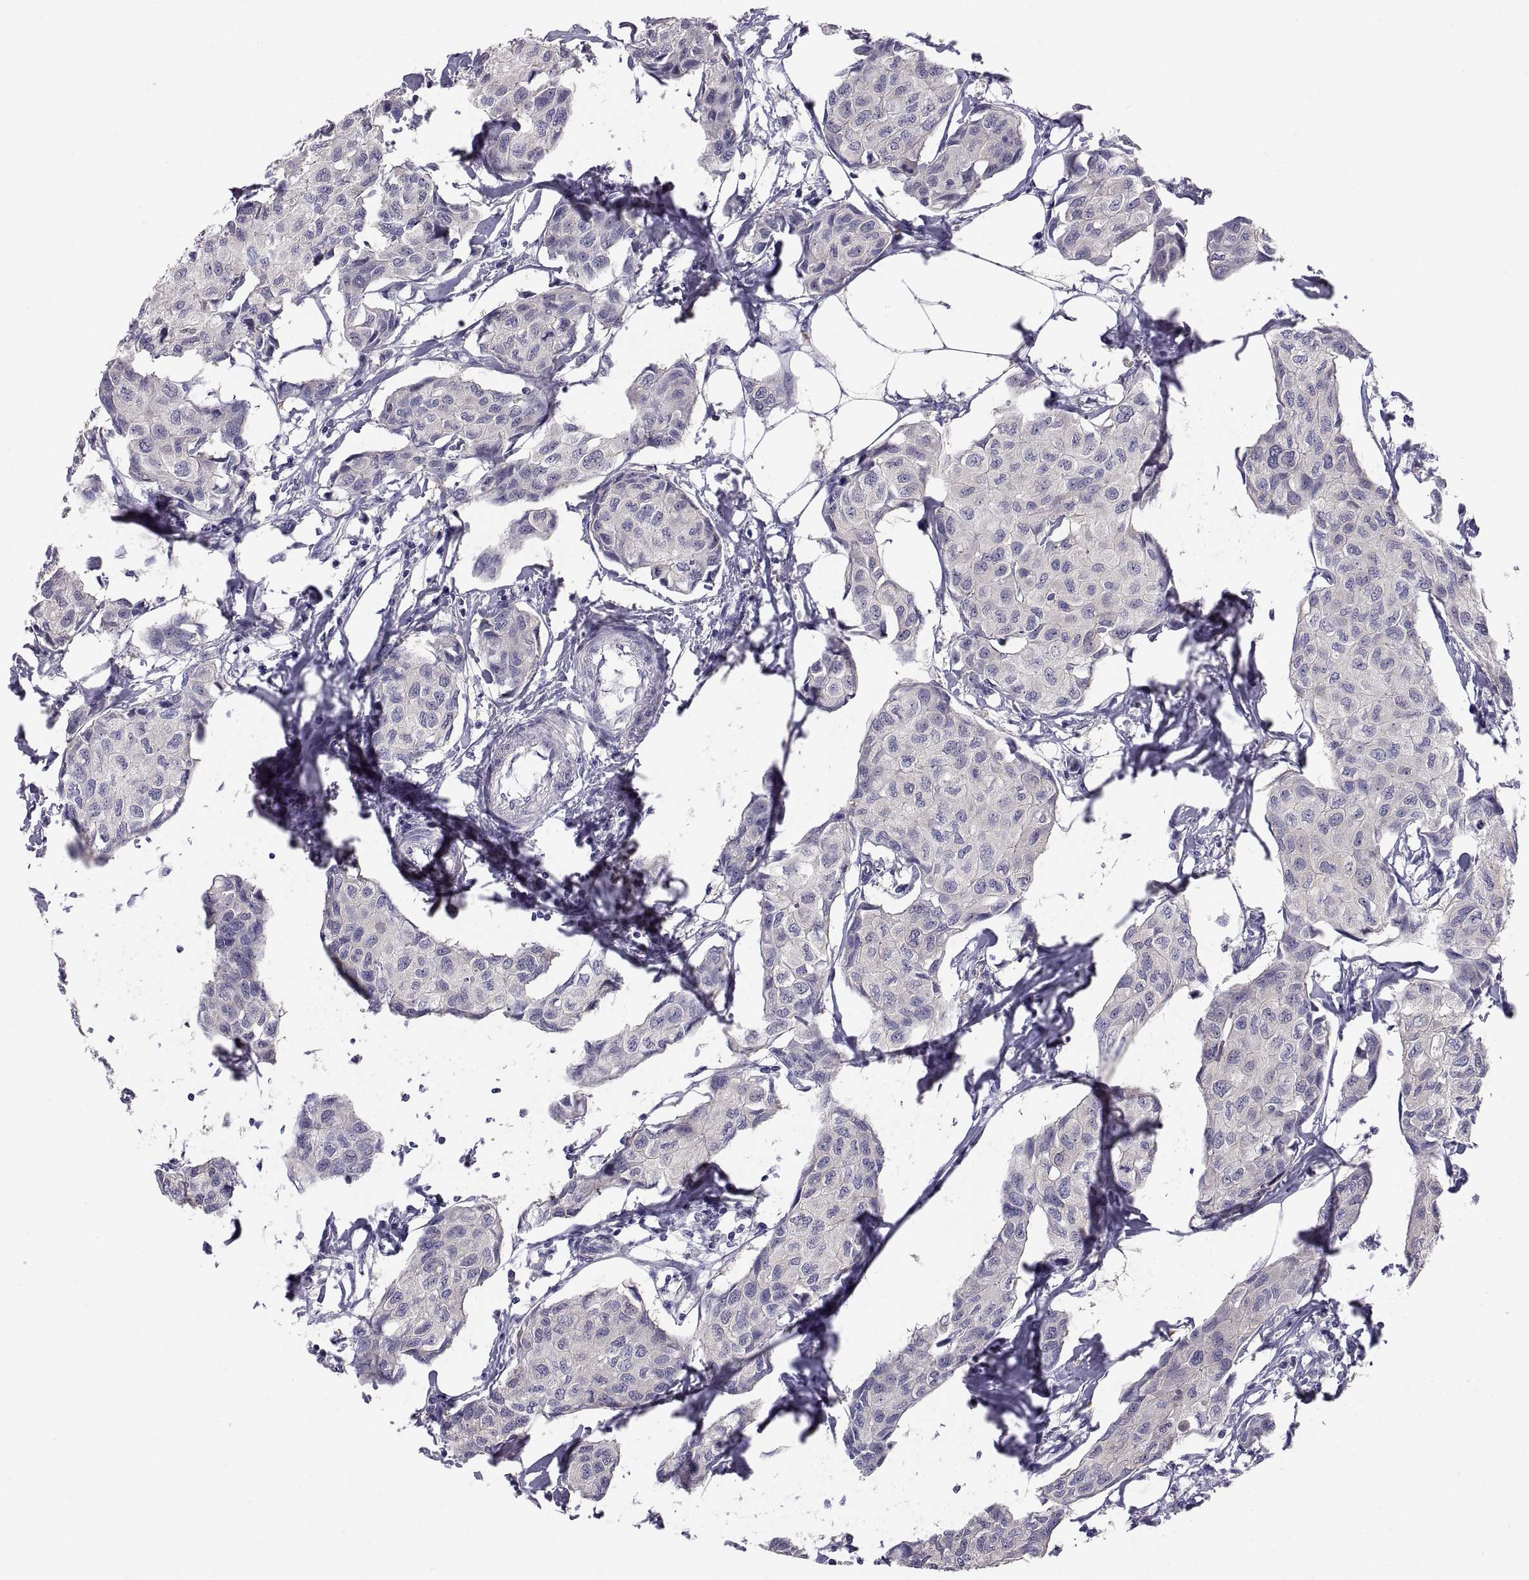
{"staining": {"intensity": "negative", "quantity": "none", "location": "none"}, "tissue": "breast cancer", "cell_type": "Tumor cells", "image_type": "cancer", "snomed": [{"axis": "morphology", "description": "Duct carcinoma"}, {"axis": "topography", "description": "Breast"}], "caption": "IHC of human infiltrating ductal carcinoma (breast) demonstrates no positivity in tumor cells. (Stains: DAB (3,3'-diaminobenzidine) immunohistochemistry with hematoxylin counter stain, Microscopy: brightfield microscopy at high magnification).", "gene": "STRC", "patient": {"sex": "female", "age": 80}}